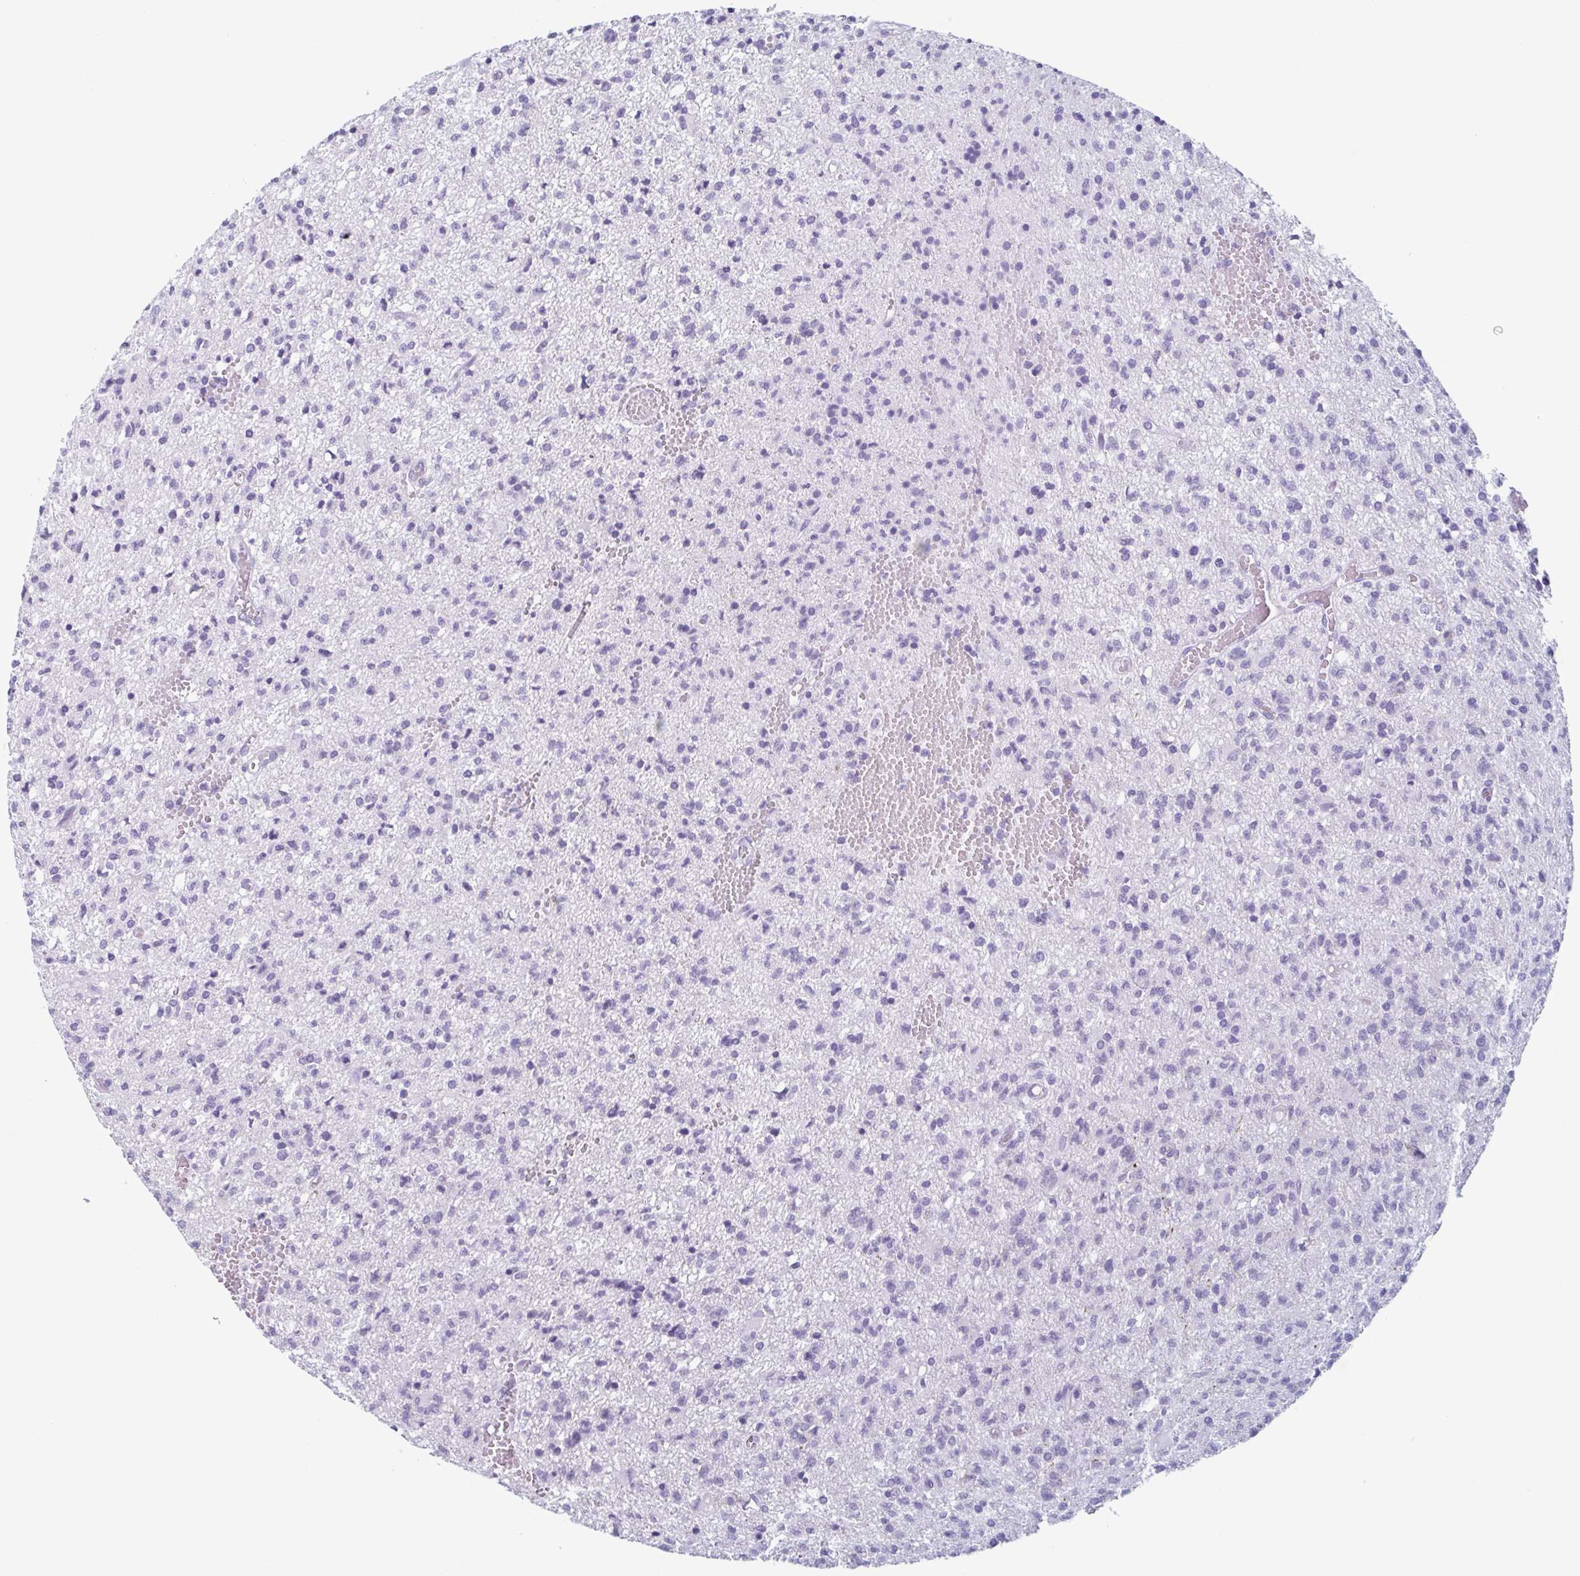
{"staining": {"intensity": "negative", "quantity": "none", "location": "none"}, "tissue": "glioma", "cell_type": "Tumor cells", "image_type": "cancer", "snomed": [{"axis": "morphology", "description": "Glioma, malignant, Low grade"}, {"axis": "topography", "description": "Brain"}], "caption": "Tumor cells are negative for brown protein staining in malignant glioma (low-grade).", "gene": "ENKUR", "patient": {"sex": "male", "age": 64}}